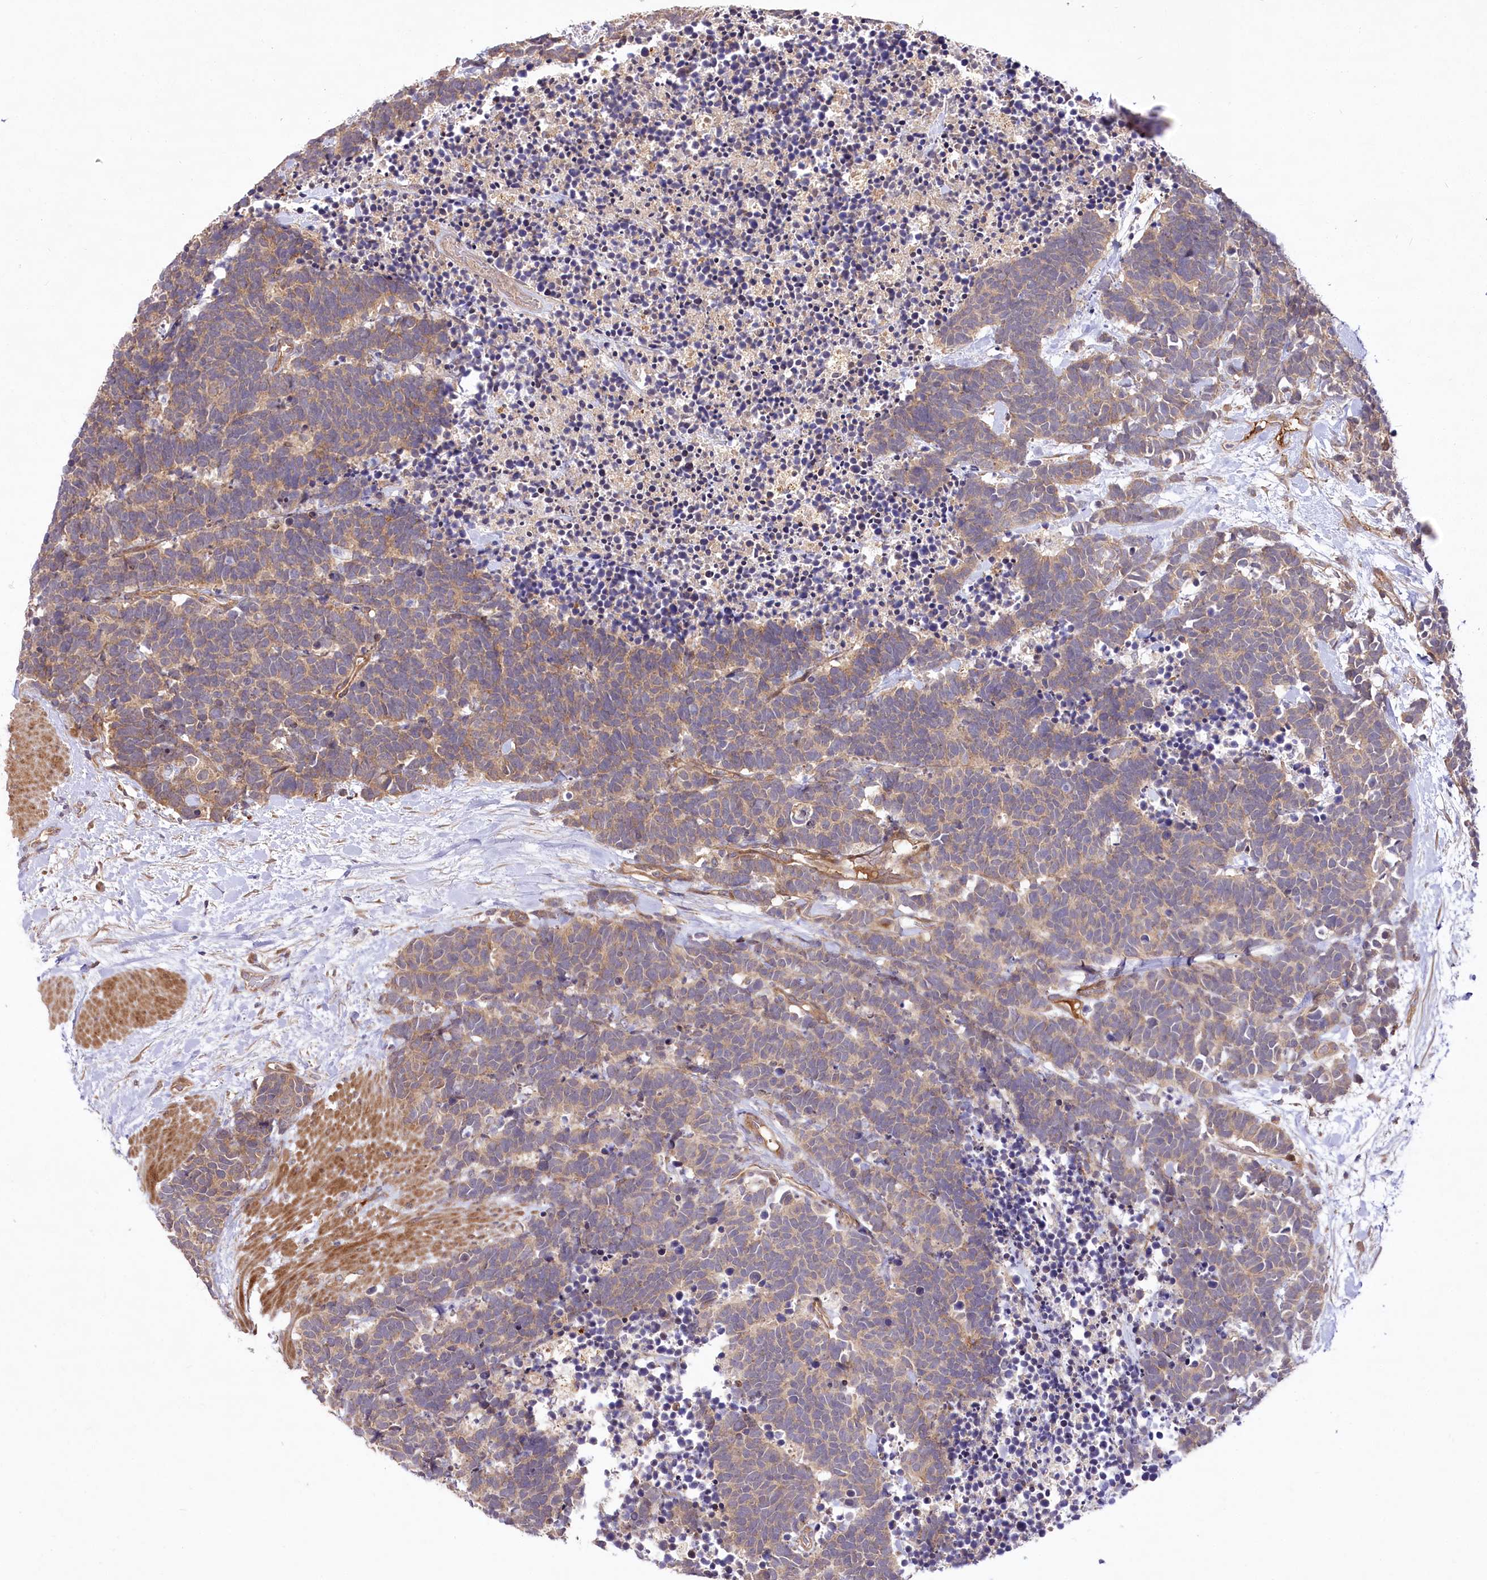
{"staining": {"intensity": "weak", "quantity": ">75%", "location": "cytoplasmic/membranous"}, "tissue": "carcinoid", "cell_type": "Tumor cells", "image_type": "cancer", "snomed": [{"axis": "morphology", "description": "Carcinoma, NOS"}, {"axis": "morphology", "description": "Carcinoid, malignant, NOS"}, {"axis": "topography", "description": "Urinary bladder"}], "caption": "This histopathology image displays immunohistochemistry (IHC) staining of human carcinoid, with low weak cytoplasmic/membranous expression in about >75% of tumor cells.", "gene": "PSTK", "patient": {"sex": "male", "age": 57}}